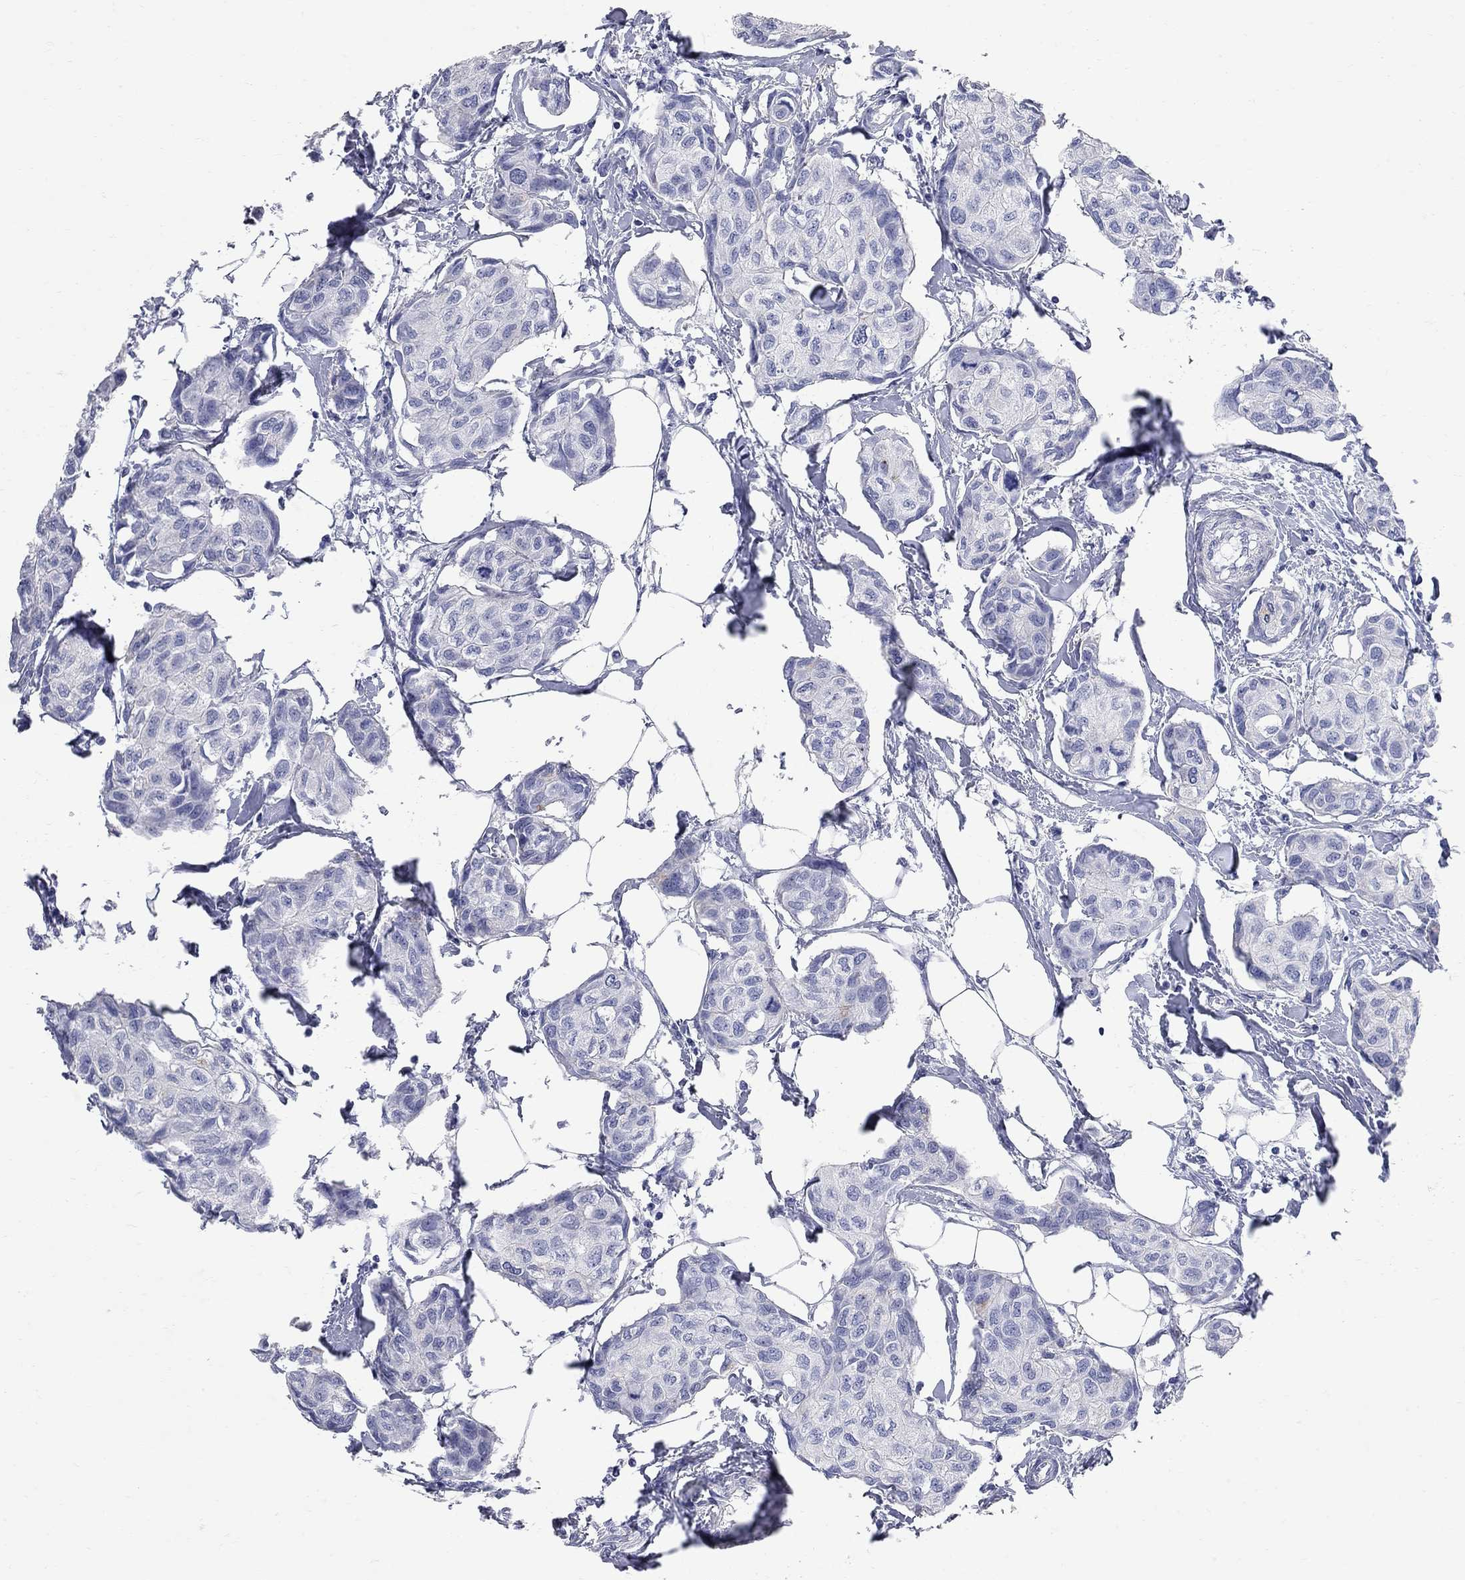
{"staining": {"intensity": "negative", "quantity": "none", "location": "none"}, "tissue": "breast cancer", "cell_type": "Tumor cells", "image_type": "cancer", "snomed": [{"axis": "morphology", "description": "Duct carcinoma"}, {"axis": "topography", "description": "Breast"}], "caption": "IHC image of human infiltrating ductal carcinoma (breast) stained for a protein (brown), which exhibits no positivity in tumor cells. The staining is performed using DAB (3,3'-diaminobenzidine) brown chromogen with nuclei counter-stained in using hematoxylin.", "gene": "BPIFB1", "patient": {"sex": "female", "age": 80}}